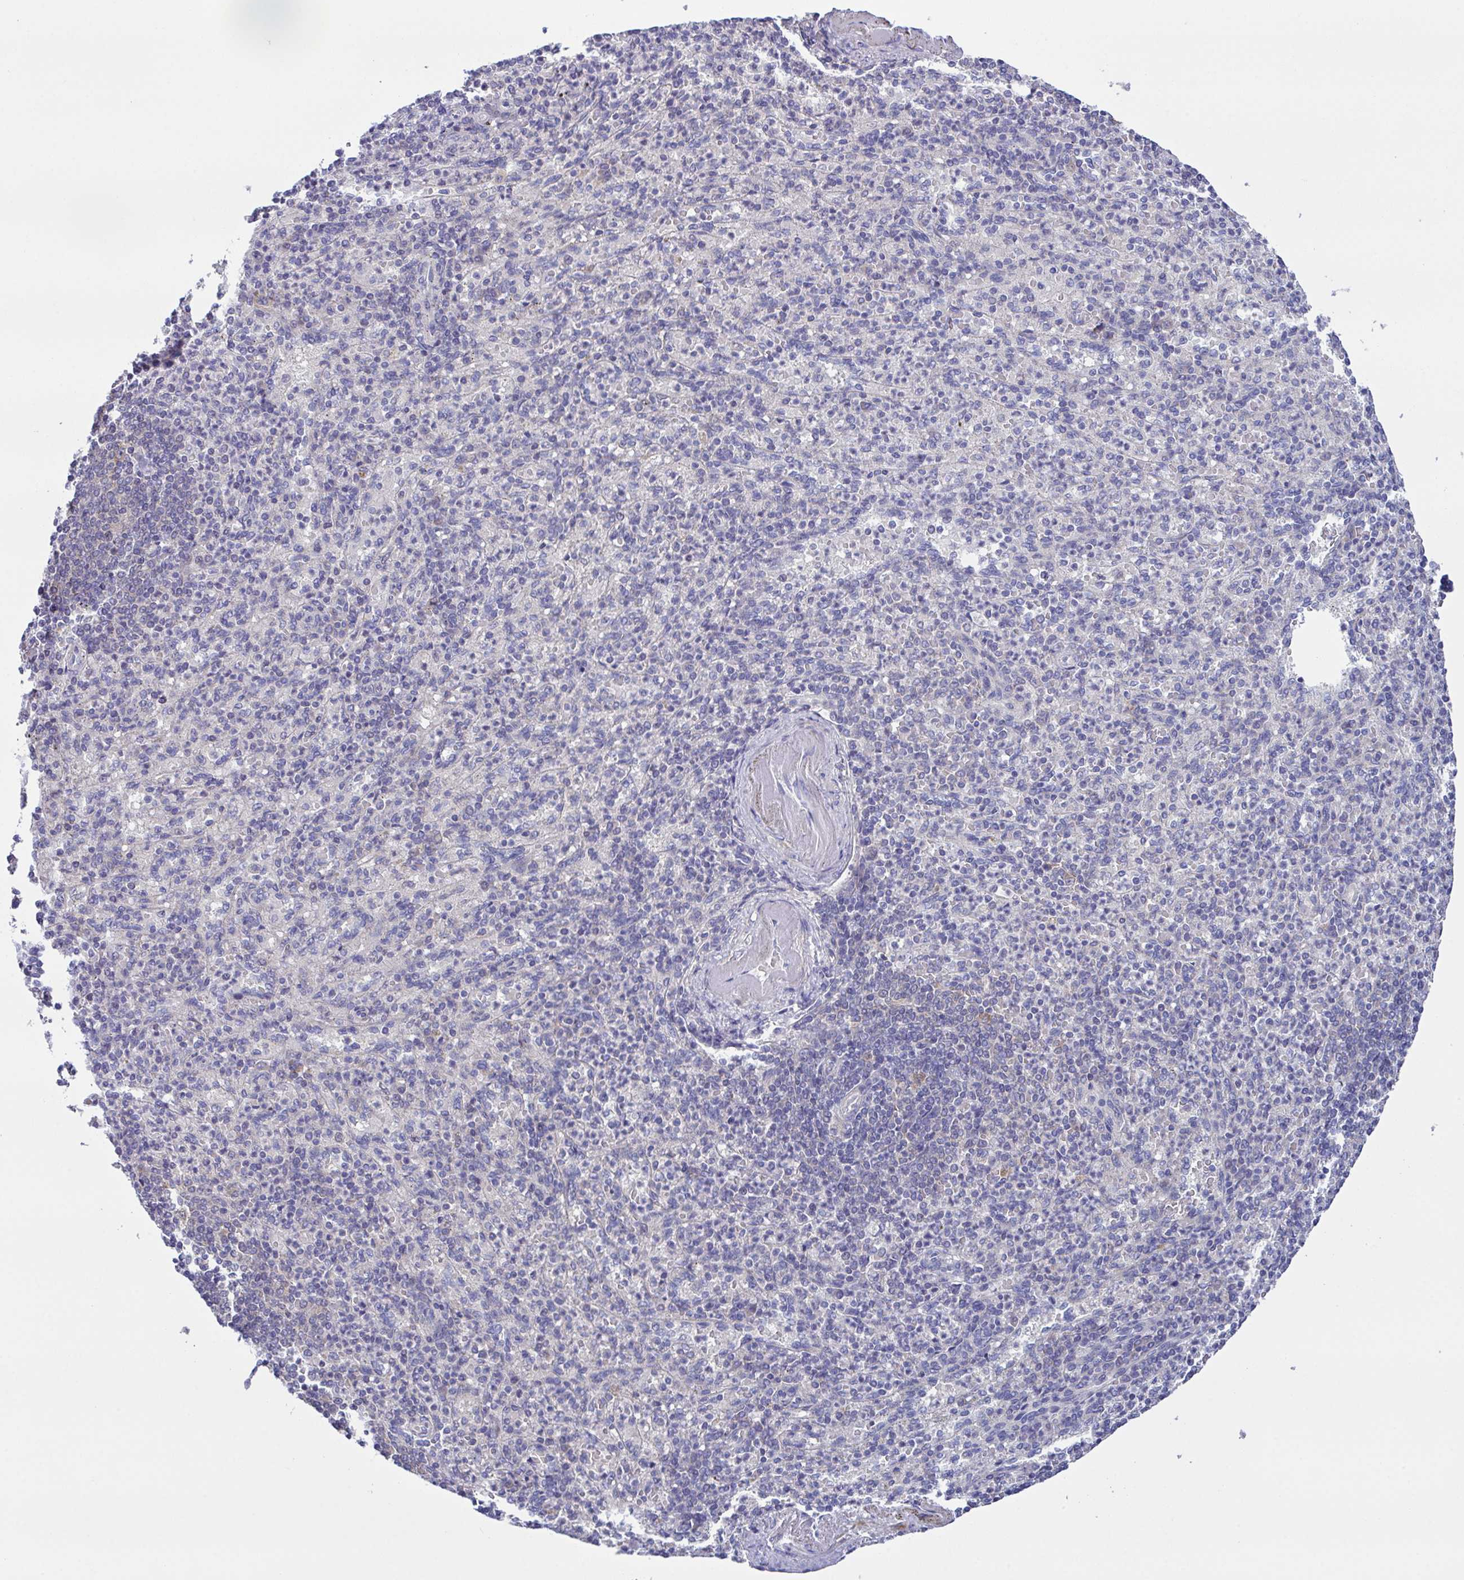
{"staining": {"intensity": "negative", "quantity": "none", "location": "none"}, "tissue": "spleen", "cell_type": "Cells in red pulp", "image_type": "normal", "snomed": [{"axis": "morphology", "description": "Normal tissue, NOS"}, {"axis": "topography", "description": "Spleen"}], "caption": "Immunohistochemical staining of benign spleen shows no significant staining in cells in red pulp.", "gene": "CFAP97D1", "patient": {"sex": "female", "age": 74}}